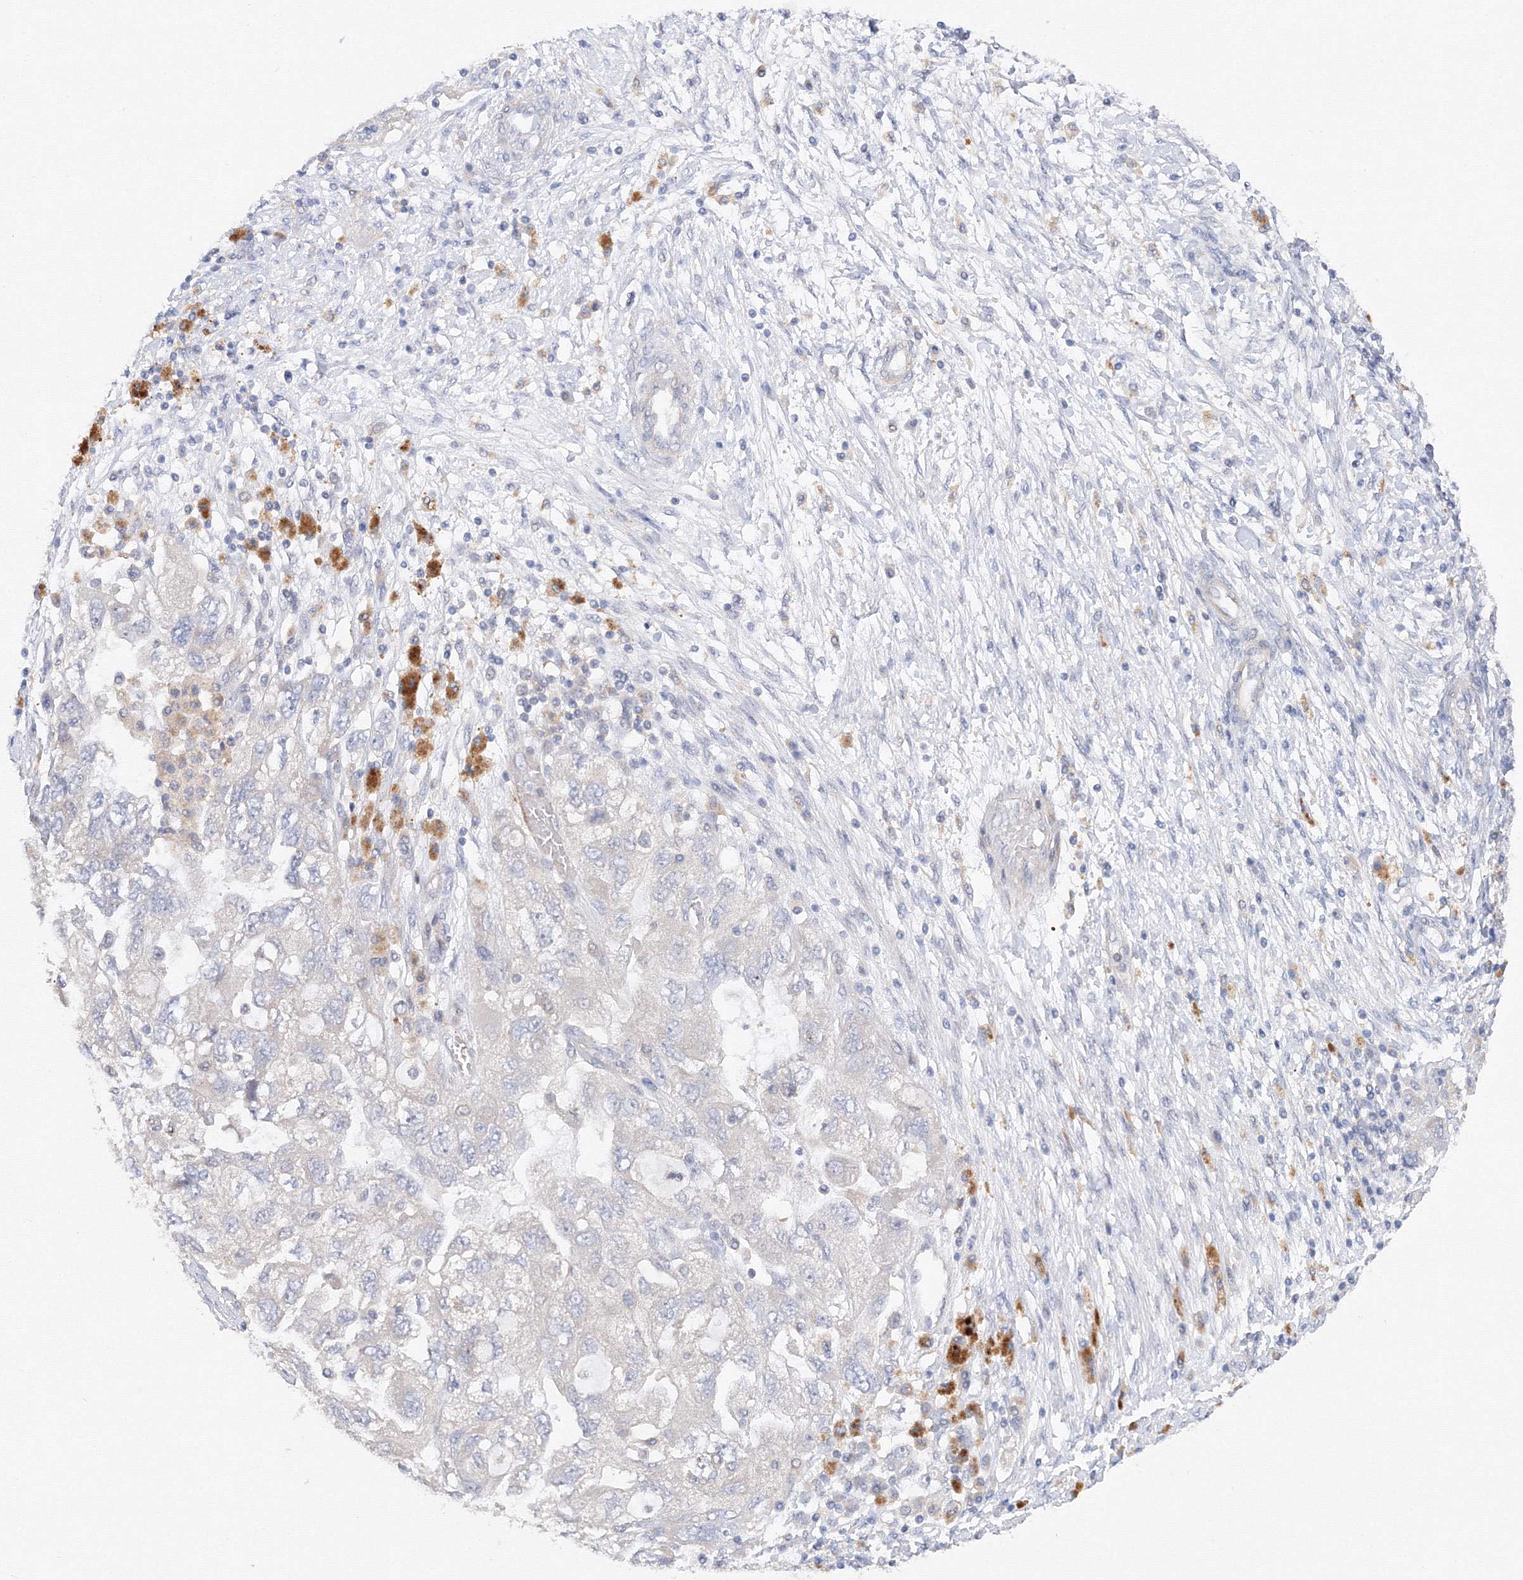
{"staining": {"intensity": "negative", "quantity": "none", "location": "none"}, "tissue": "ovarian cancer", "cell_type": "Tumor cells", "image_type": "cancer", "snomed": [{"axis": "morphology", "description": "Carcinoma, NOS"}, {"axis": "morphology", "description": "Cystadenocarcinoma, serous, NOS"}, {"axis": "topography", "description": "Ovary"}], "caption": "Protein analysis of ovarian cancer reveals no significant staining in tumor cells.", "gene": "DIS3L2", "patient": {"sex": "female", "age": 69}}